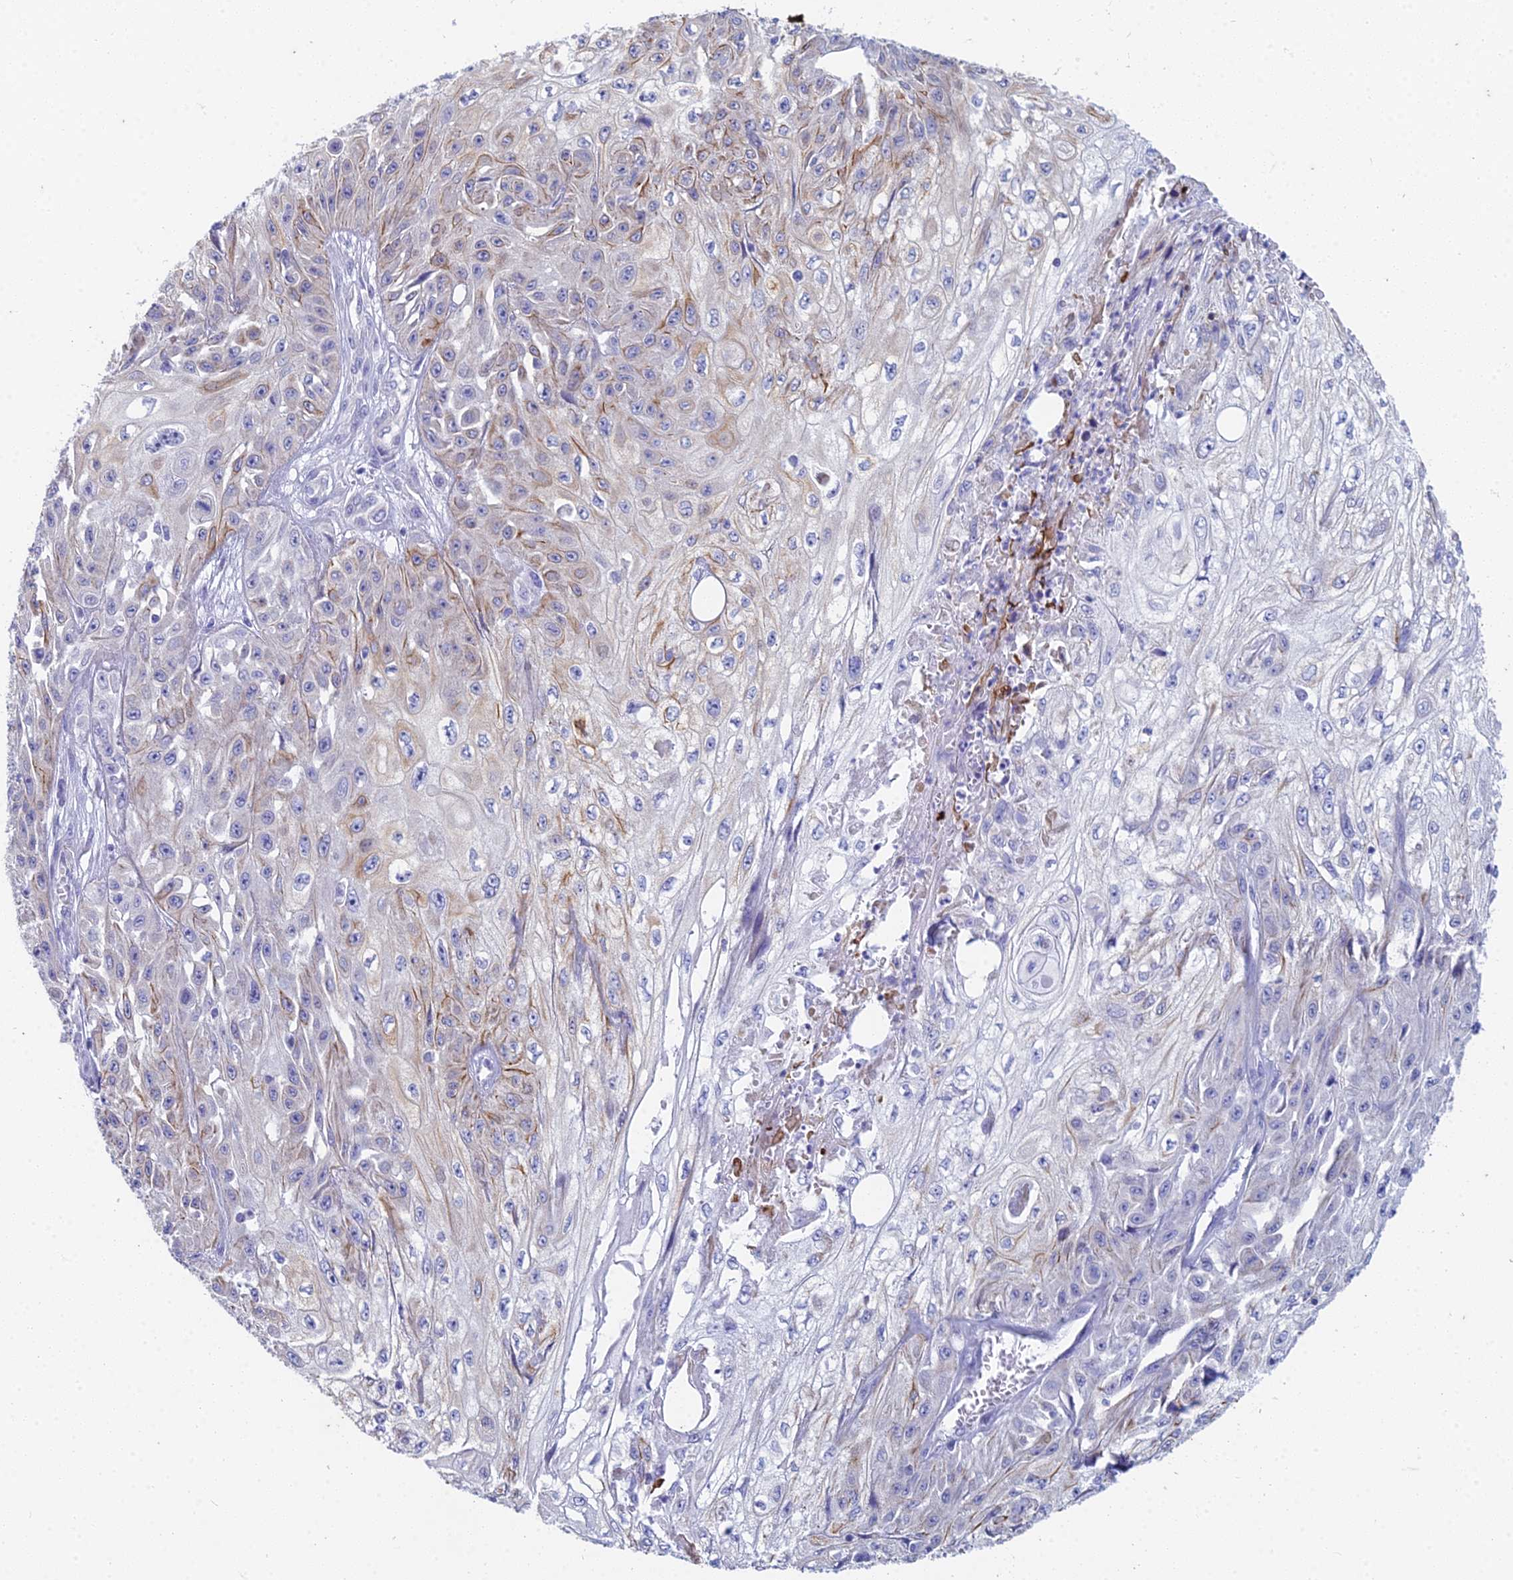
{"staining": {"intensity": "weak", "quantity": "<25%", "location": "cytoplasmic/membranous"}, "tissue": "skin cancer", "cell_type": "Tumor cells", "image_type": "cancer", "snomed": [{"axis": "morphology", "description": "Squamous cell carcinoma, NOS"}, {"axis": "morphology", "description": "Squamous cell carcinoma, metastatic, NOS"}, {"axis": "topography", "description": "Skin"}, {"axis": "topography", "description": "Lymph node"}], "caption": "Immunohistochemical staining of human skin cancer (metastatic squamous cell carcinoma) demonstrates no significant staining in tumor cells.", "gene": "EEF2KMT", "patient": {"sex": "male", "age": 75}}